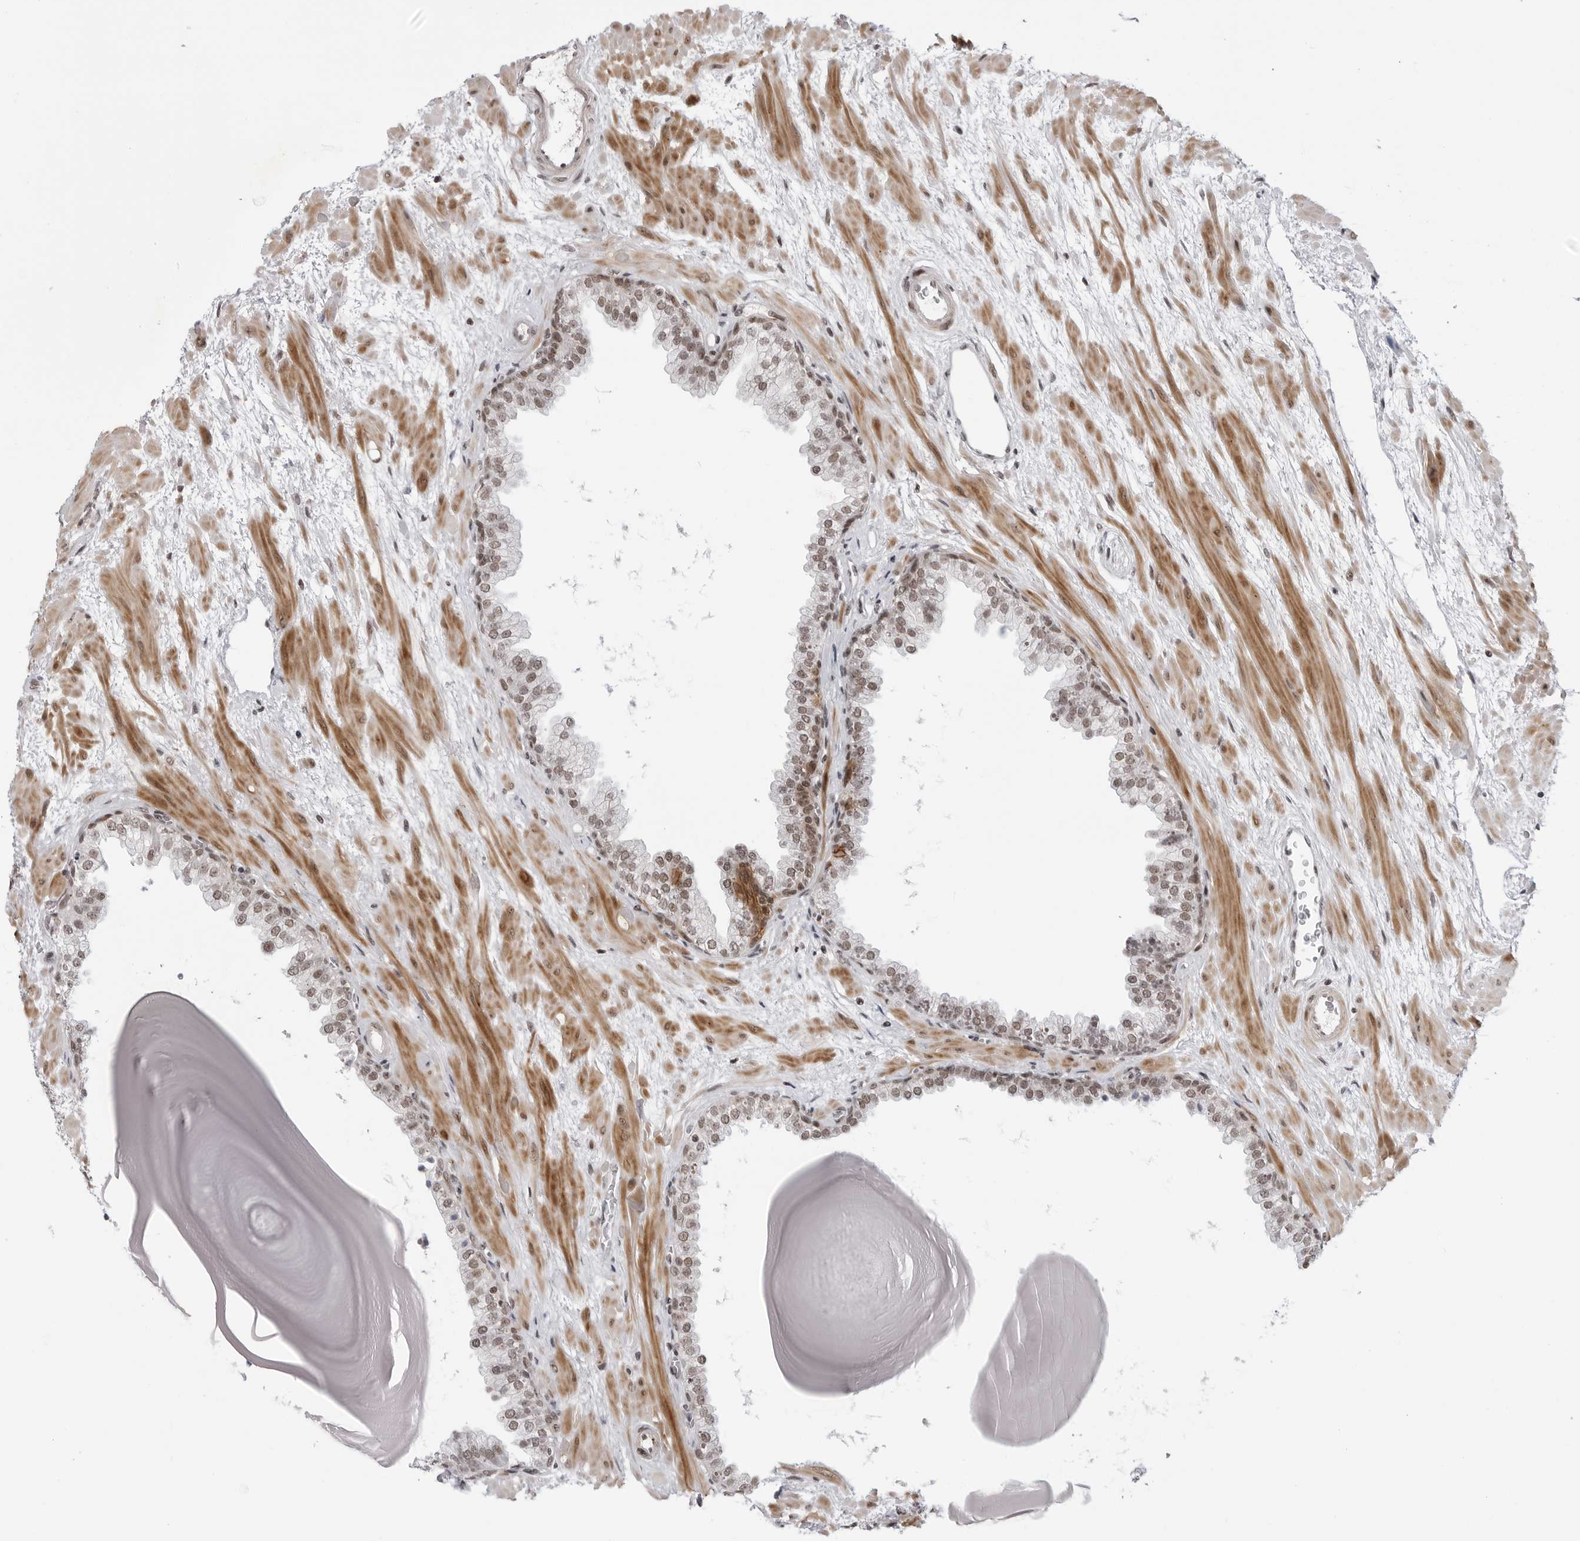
{"staining": {"intensity": "moderate", "quantity": "25%-75%", "location": "nuclear"}, "tissue": "prostate", "cell_type": "Glandular cells", "image_type": "normal", "snomed": [{"axis": "morphology", "description": "Normal tissue, NOS"}, {"axis": "topography", "description": "Prostate"}], "caption": "Human prostate stained with a brown dye reveals moderate nuclear positive positivity in about 25%-75% of glandular cells.", "gene": "TRIM66", "patient": {"sex": "male", "age": 48}}